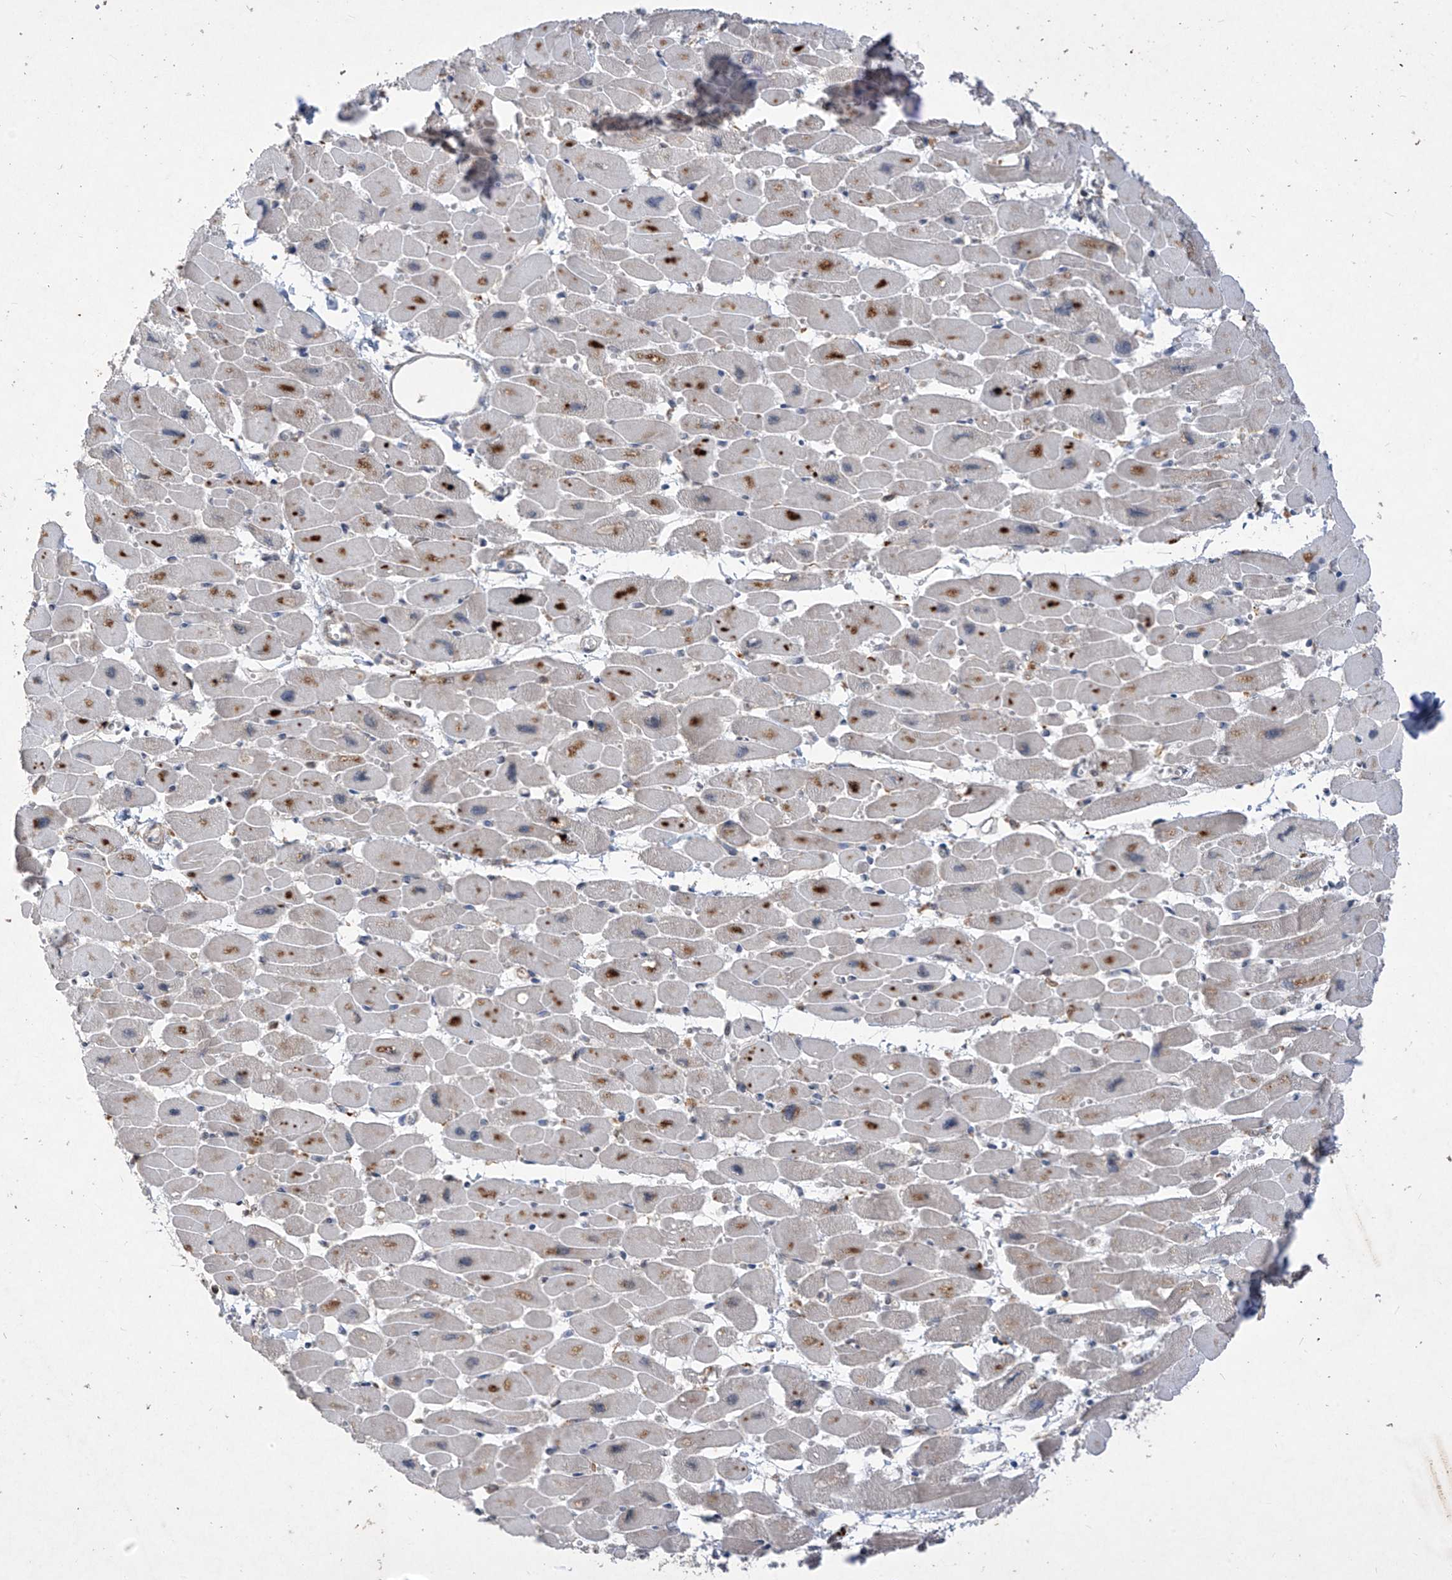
{"staining": {"intensity": "strong", "quantity": "25%-75%", "location": "cytoplasmic/membranous"}, "tissue": "heart muscle", "cell_type": "Cardiomyocytes", "image_type": "normal", "snomed": [{"axis": "morphology", "description": "Normal tissue, NOS"}, {"axis": "topography", "description": "Heart"}], "caption": "This image displays immunohistochemistry (IHC) staining of normal human heart muscle, with high strong cytoplasmic/membranous staining in approximately 25%-75% of cardiomyocytes.", "gene": "RPL34", "patient": {"sex": "female", "age": 54}}